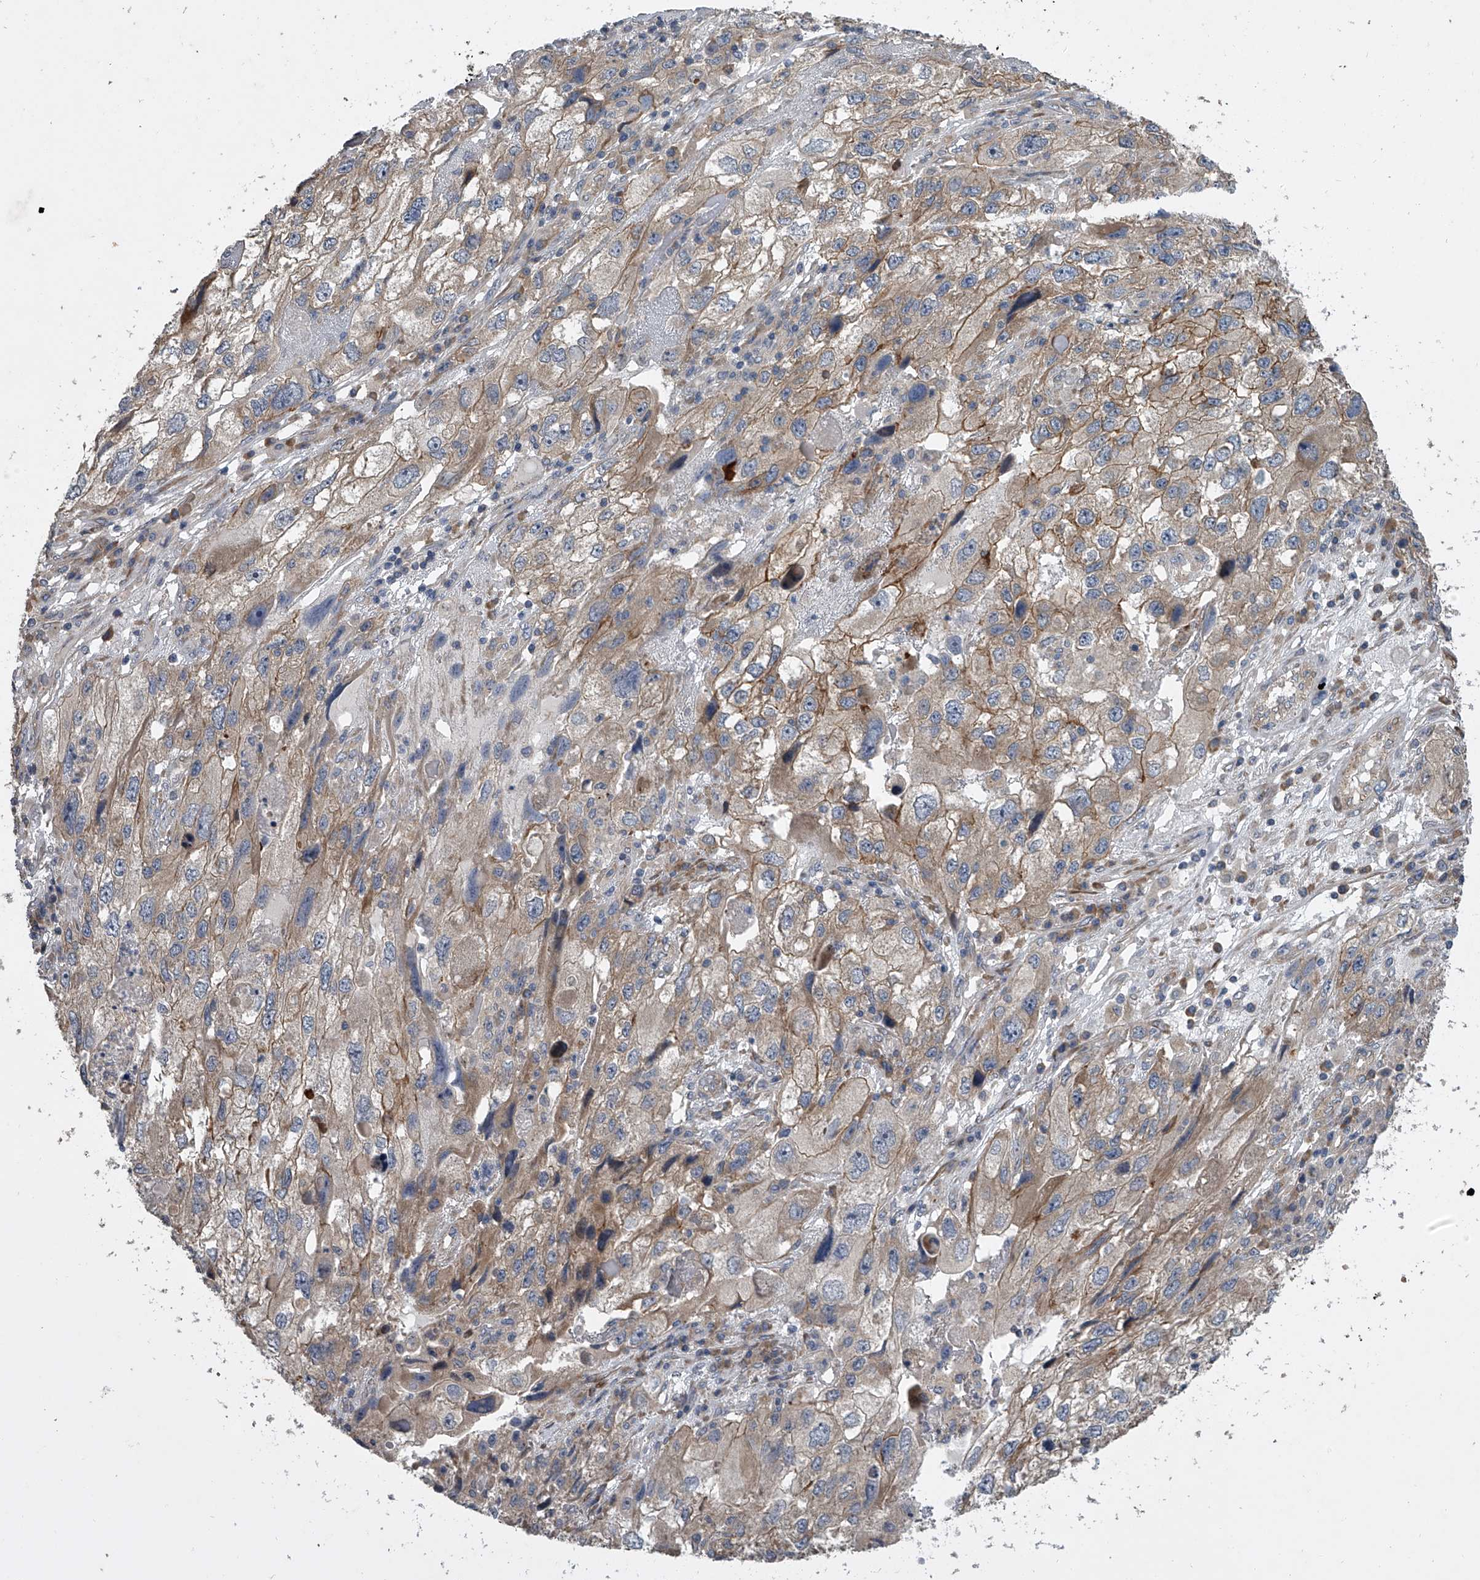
{"staining": {"intensity": "moderate", "quantity": "25%-75%", "location": "cytoplasmic/membranous"}, "tissue": "endometrial cancer", "cell_type": "Tumor cells", "image_type": "cancer", "snomed": [{"axis": "morphology", "description": "Adenocarcinoma, NOS"}, {"axis": "topography", "description": "Endometrium"}], "caption": "Immunohistochemistry micrograph of neoplastic tissue: human endometrial cancer (adenocarcinoma) stained using immunohistochemistry (IHC) displays medium levels of moderate protein expression localized specifically in the cytoplasmic/membranous of tumor cells, appearing as a cytoplasmic/membranous brown color.", "gene": "DOCK9", "patient": {"sex": "female", "age": 49}}